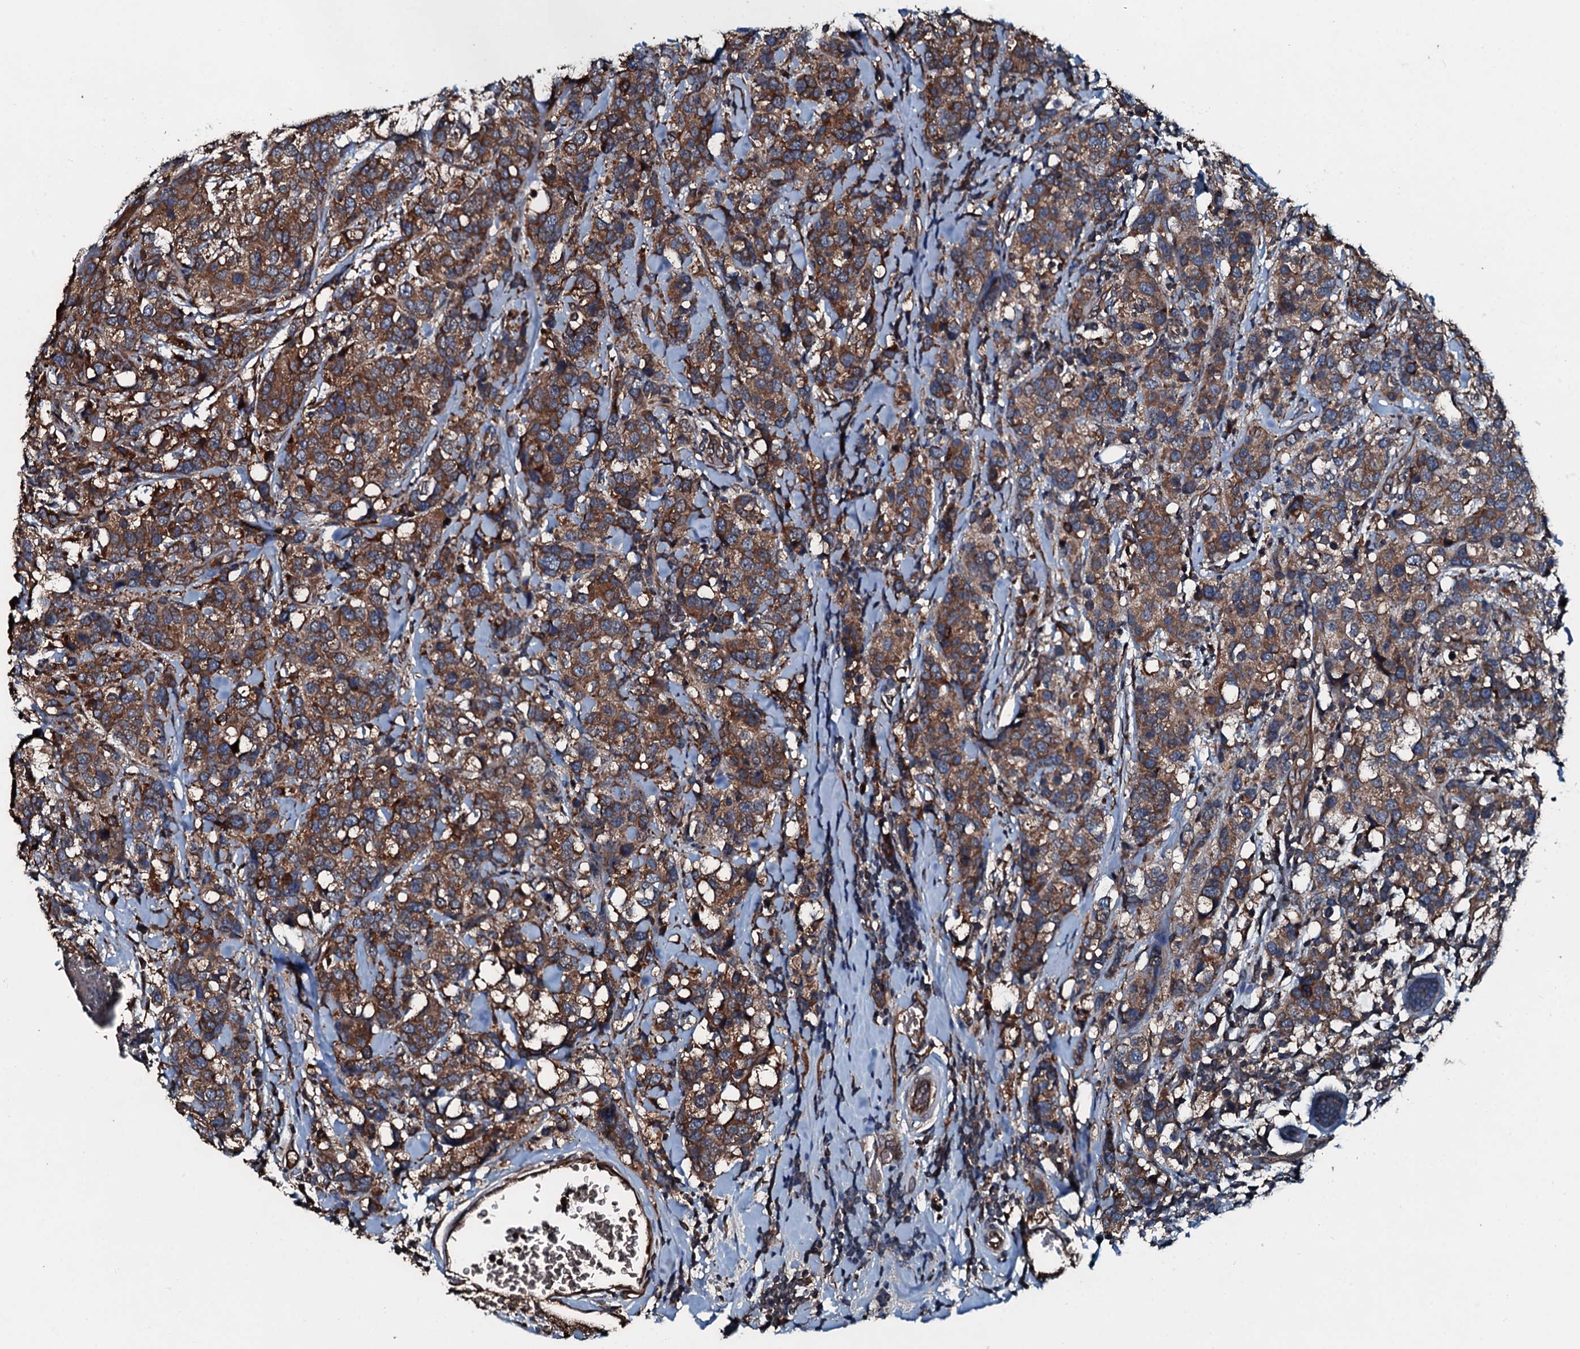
{"staining": {"intensity": "moderate", "quantity": ">75%", "location": "cytoplasmic/membranous"}, "tissue": "breast cancer", "cell_type": "Tumor cells", "image_type": "cancer", "snomed": [{"axis": "morphology", "description": "Lobular carcinoma"}, {"axis": "topography", "description": "Breast"}], "caption": "This is a photomicrograph of immunohistochemistry staining of lobular carcinoma (breast), which shows moderate staining in the cytoplasmic/membranous of tumor cells.", "gene": "AARS1", "patient": {"sex": "female", "age": 59}}